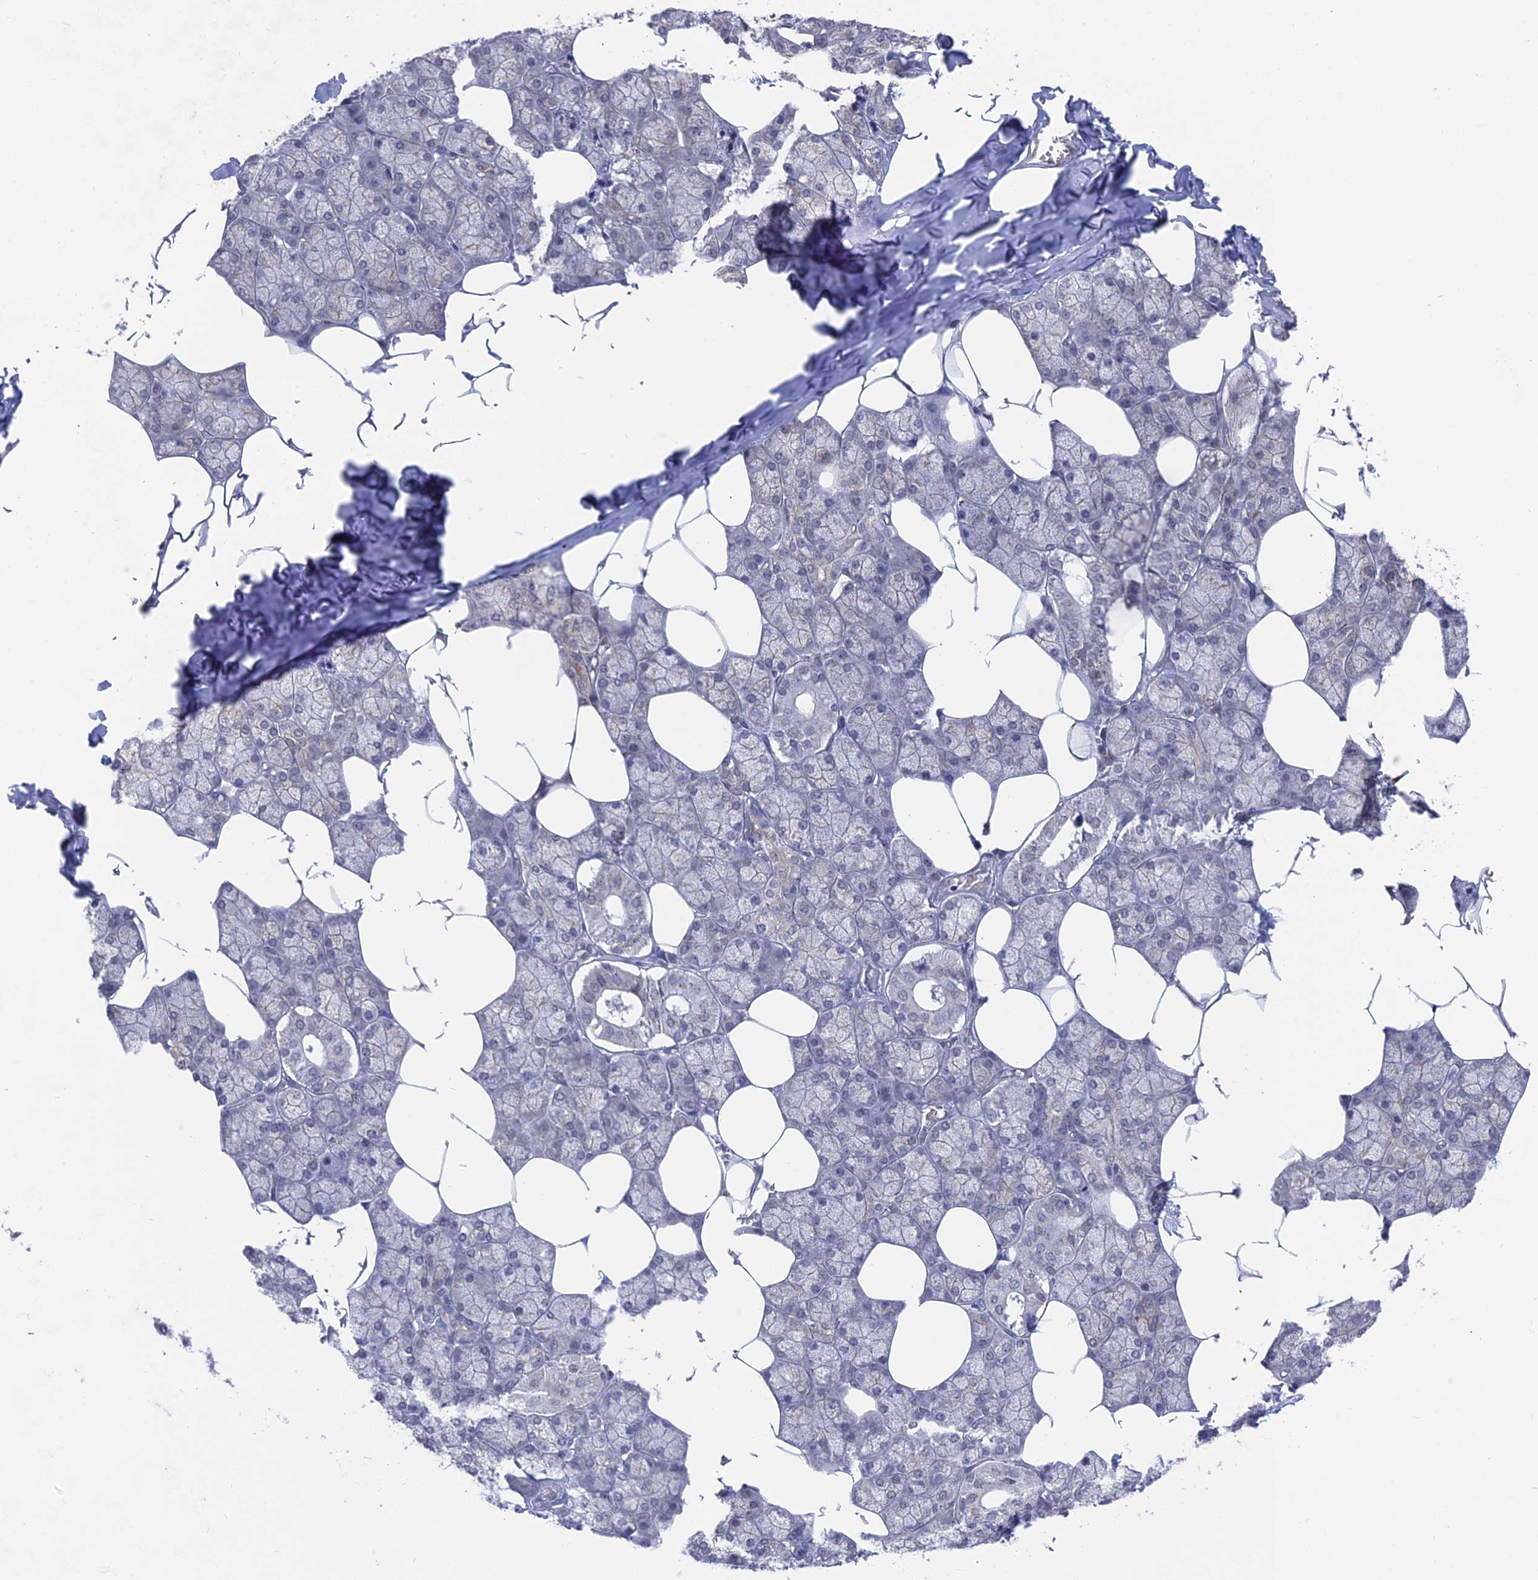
{"staining": {"intensity": "moderate", "quantity": "25%-75%", "location": "cytoplasmic/membranous,nuclear"}, "tissue": "salivary gland", "cell_type": "Glandular cells", "image_type": "normal", "snomed": [{"axis": "morphology", "description": "Normal tissue, NOS"}, {"axis": "topography", "description": "Salivary gland"}], "caption": "Normal salivary gland was stained to show a protein in brown. There is medium levels of moderate cytoplasmic/membranous,nuclear positivity in approximately 25%-75% of glandular cells. Nuclei are stained in blue.", "gene": "FHIP2A", "patient": {"sex": "male", "age": 62}}